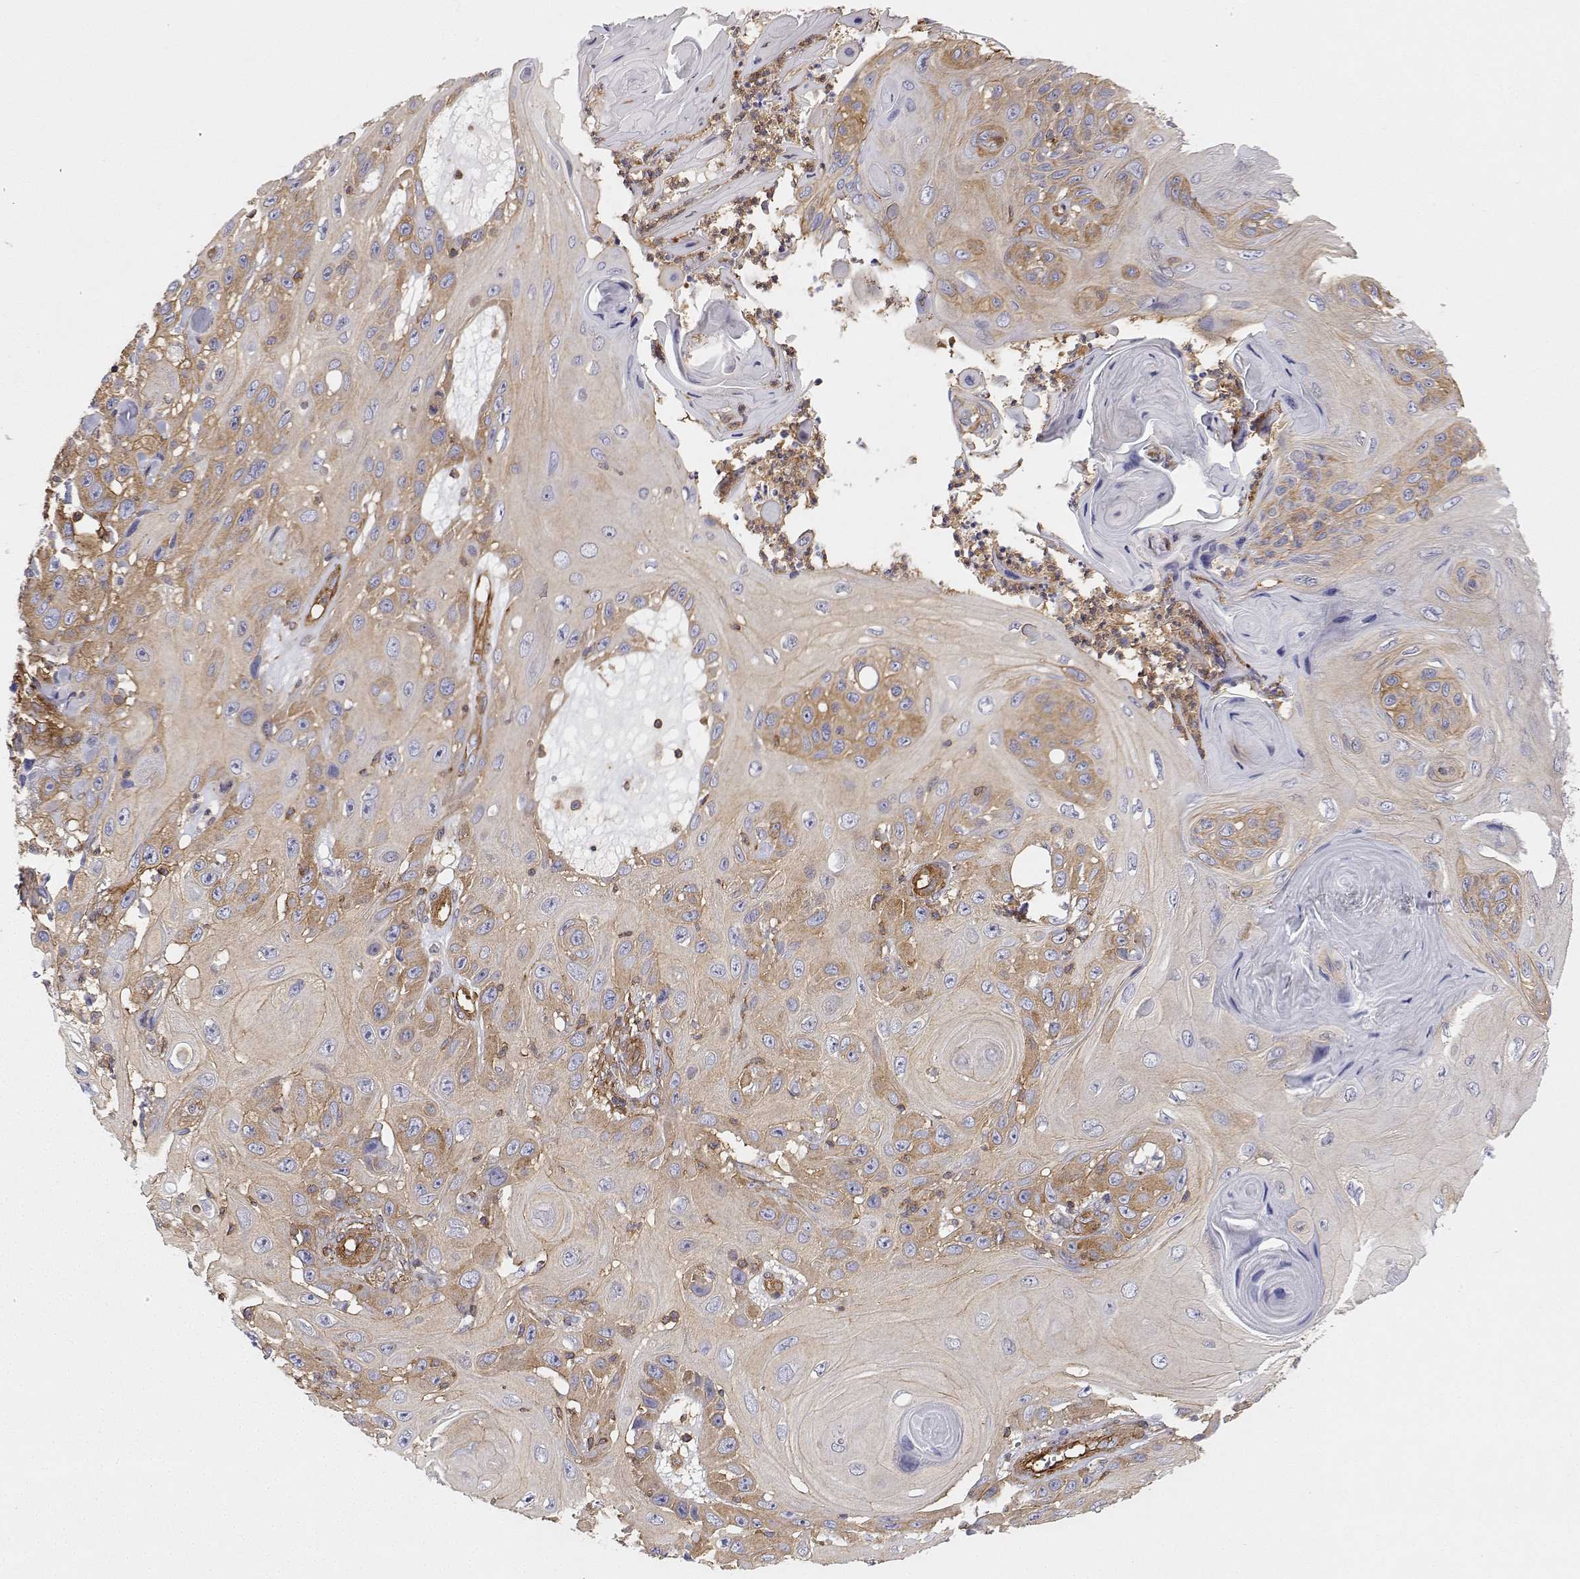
{"staining": {"intensity": "moderate", "quantity": "25%-75%", "location": "cytoplasmic/membranous"}, "tissue": "skin cancer", "cell_type": "Tumor cells", "image_type": "cancer", "snomed": [{"axis": "morphology", "description": "Squamous cell carcinoma, NOS"}, {"axis": "topography", "description": "Skin"}], "caption": "Approximately 25%-75% of tumor cells in human skin squamous cell carcinoma exhibit moderate cytoplasmic/membranous protein positivity as visualized by brown immunohistochemical staining.", "gene": "MYH9", "patient": {"sex": "male", "age": 82}}